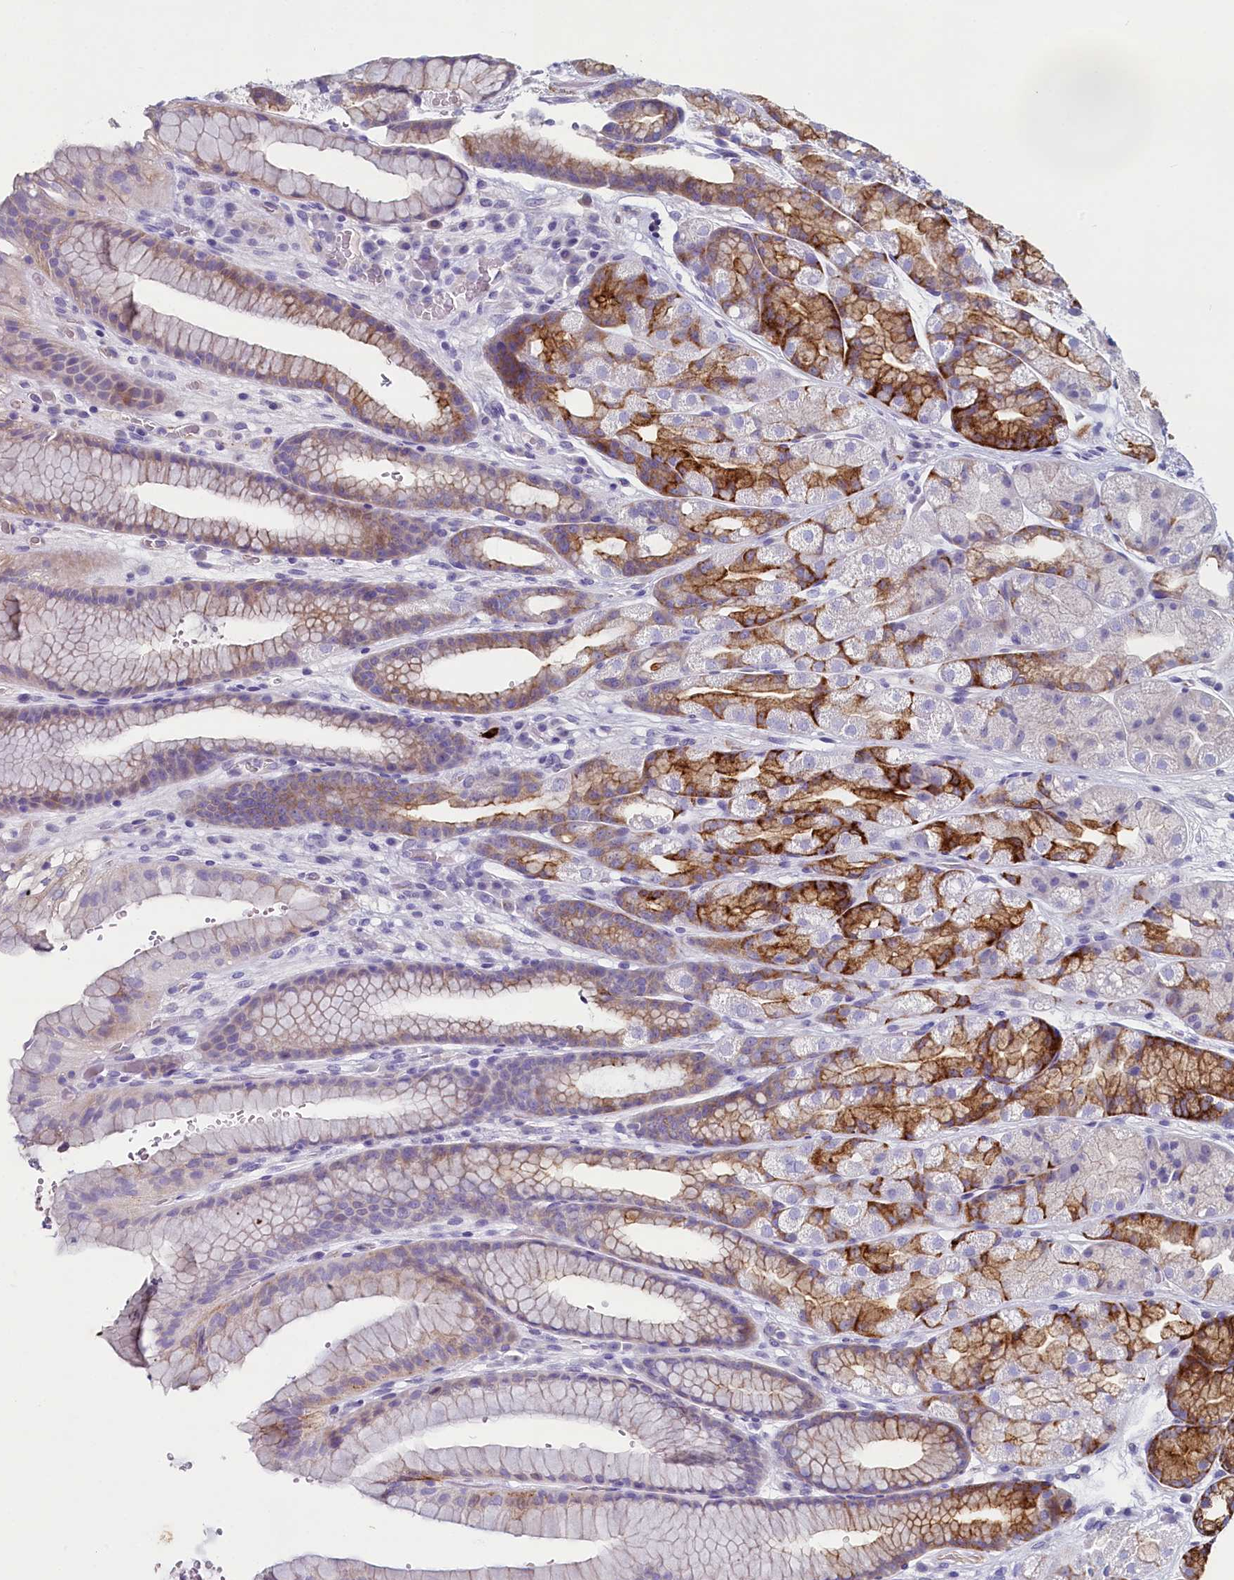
{"staining": {"intensity": "strong", "quantity": "<25%", "location": "cytoplasmic/membranous"}, "tissue": "stomach", "cell_type": "Glandular cells", "image_type": "normal", "snomed": [{"axis": "morphology", "description": "Normal tissue, NOS"}, {"axis": "morphology", "description": "Adenocarcinoma, NOS"}, {"axis": "topography", "description": "Stomach"}], "caption": "A brown stain labels strong cytoplasmic/membranous positivity of a protein in glandular cells of benign human stomach.", "gene": "INSC", "patient": {"sex": "male", "age": 57}}